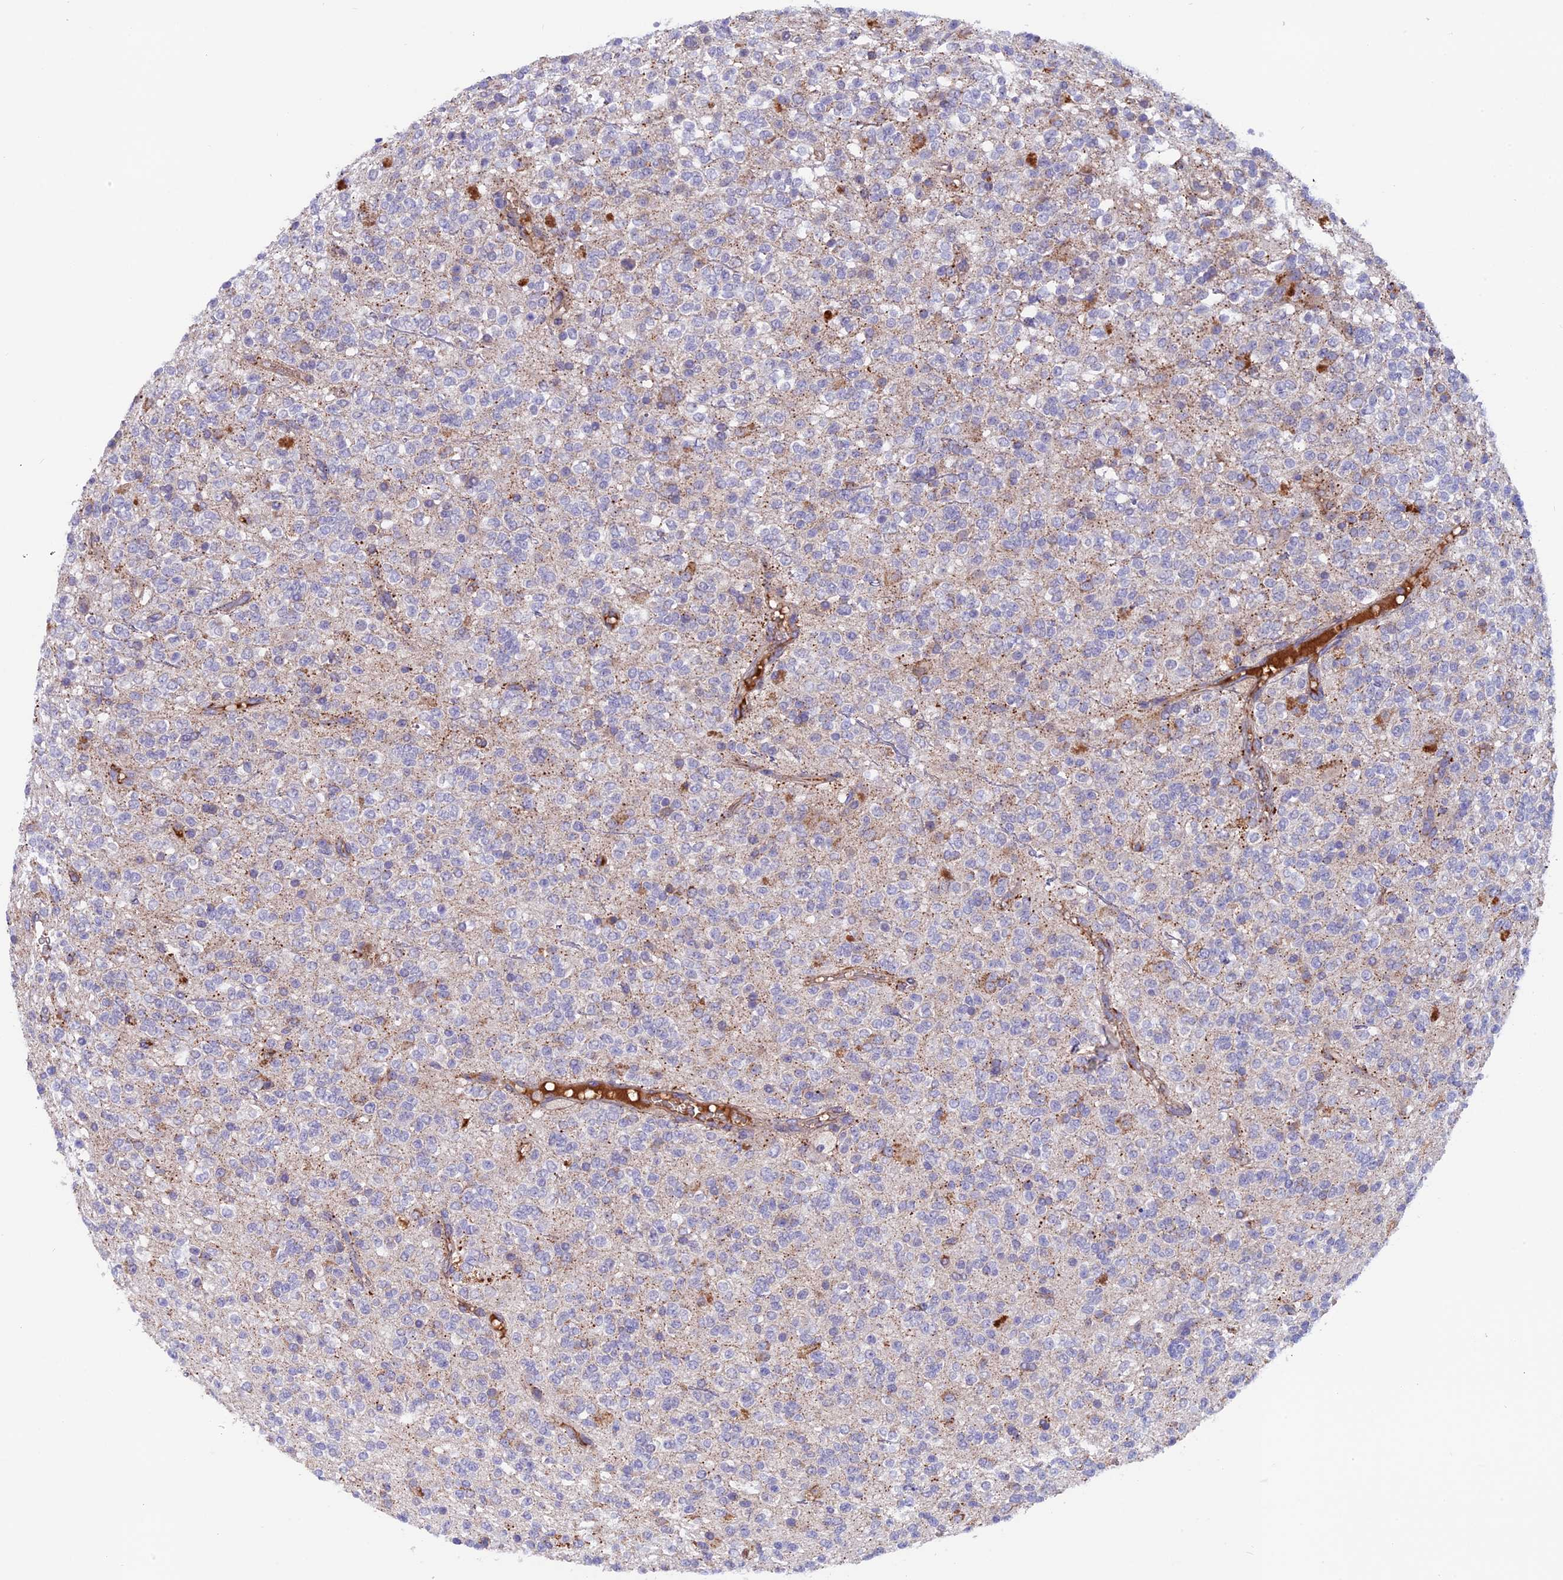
{"staining": {"intensity": "negative", "quantity": "none", "location": "none"}, "tissue": "glioma", "cell_type": "Tumor cells", "image_type": "cancer", "snomed": [{"axis": "morphology", "description": "Glioma, malignant, High grade"}, {"axis": "topography", "description": "Brain"}], "caption": "Malignant high-grade glioma stained for a protein using immunohistochemistry displays no positivity tumor cells.", "gene": "COL4A3", "patient": {"sex": "male", "age": 34}}